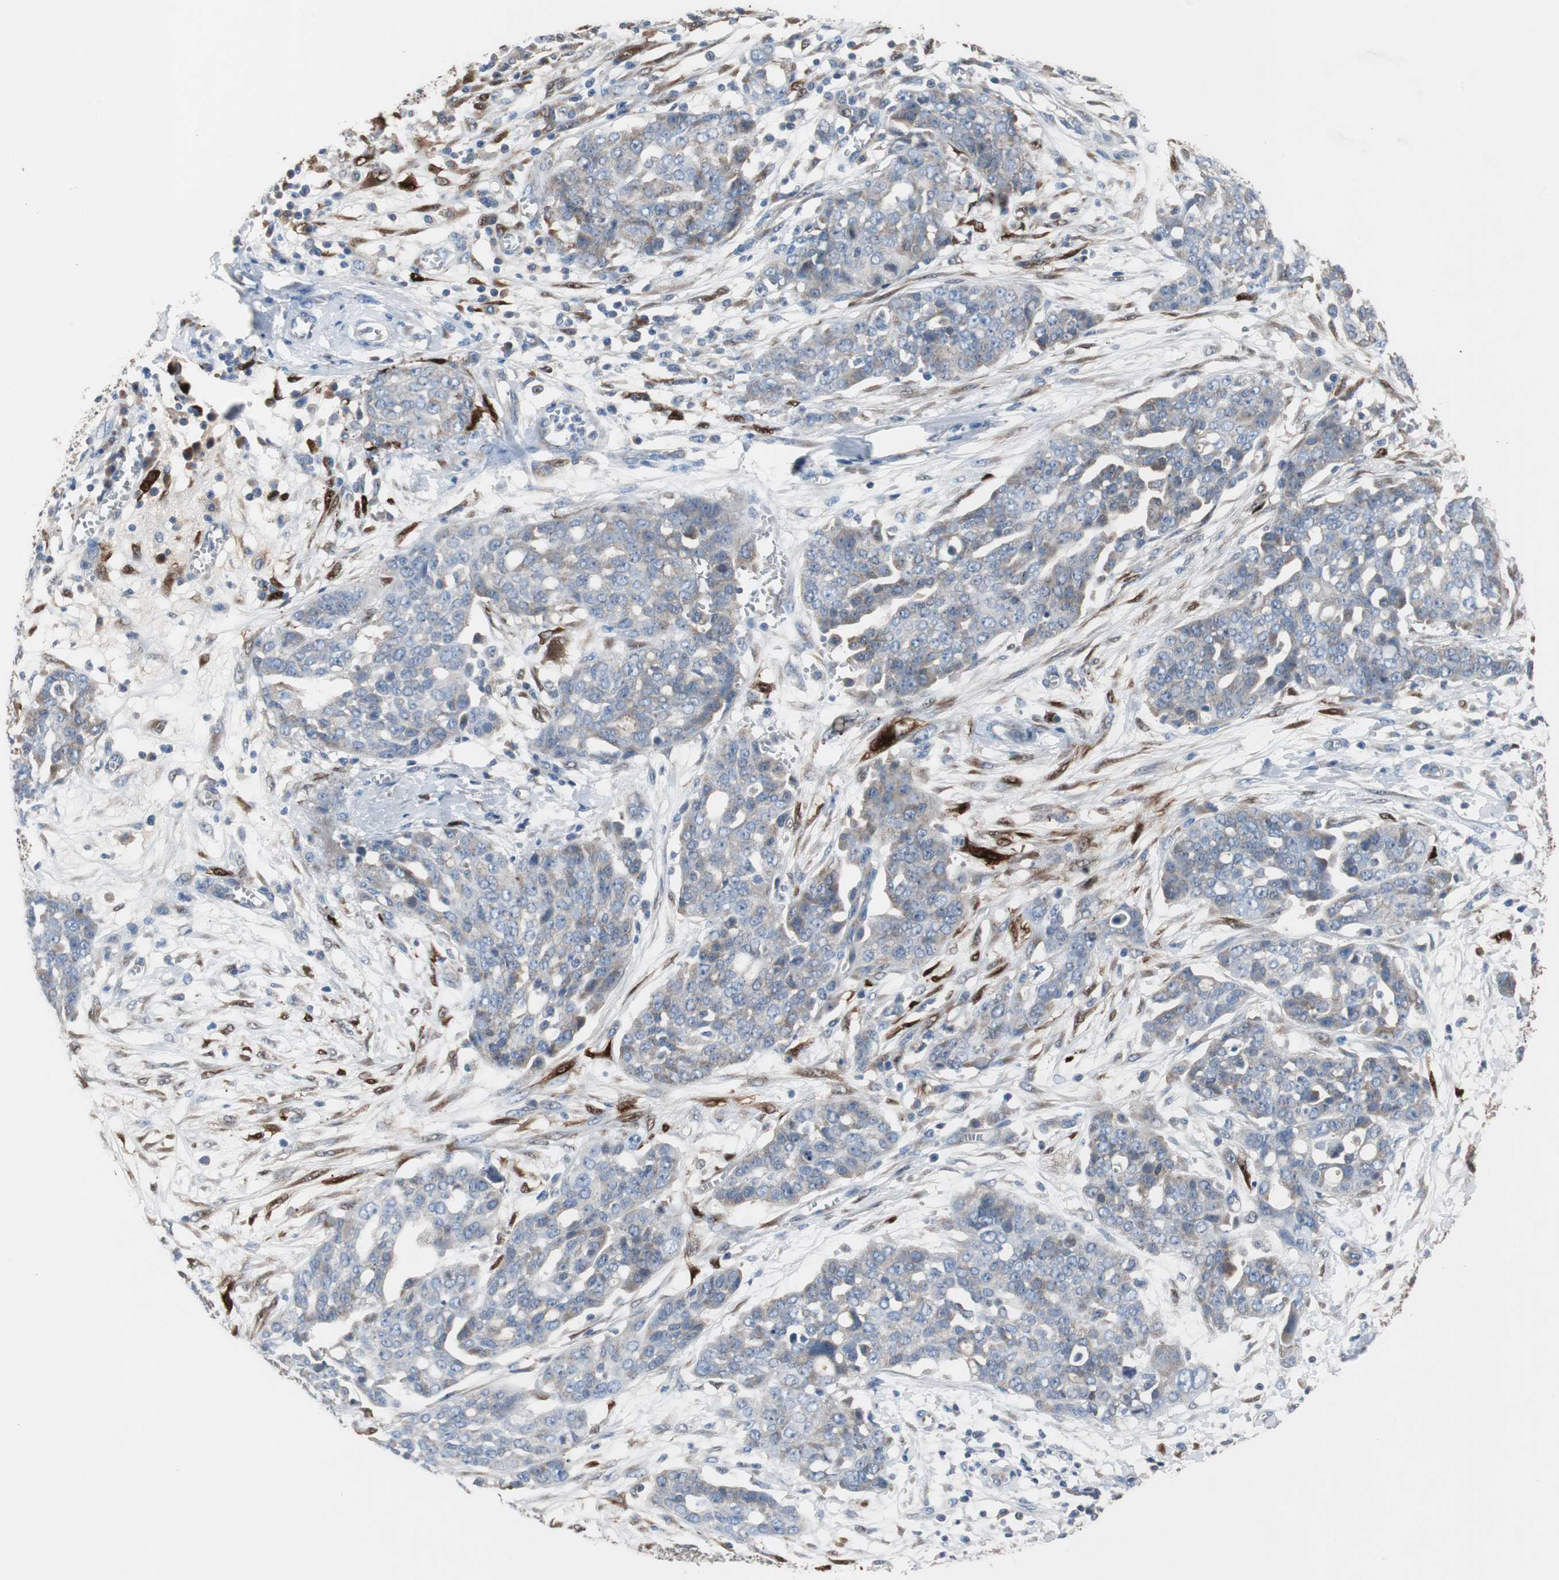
{"staining": {"intensity": "moderate", "quantity": "25%-75%", "location": "cytoplasmic/membranous"}, "tissue": "ovarian cancer", "cell_type": "Tumor cells", "image_type": "cancer", "snomed": [{"axis": "morphology", "description": "Cystadenocarcinoma, serous, NOS"}, {"axis": "topography", "description": "Soft tissue"}, {"axis": "topography", "description": "Ovary"}], "caption": "Ovarian serous cystadenocarcinoma tissue shows moderate cytoplasmic/membranous expression in approximately 25%-75% of tumor cells, visualized by immunohistochemistry. The protein of interest is shown in brown color, while the nuclei are stained blue.", "gene": "CALB2", "patient": {"sex": "female", "age": 57}}